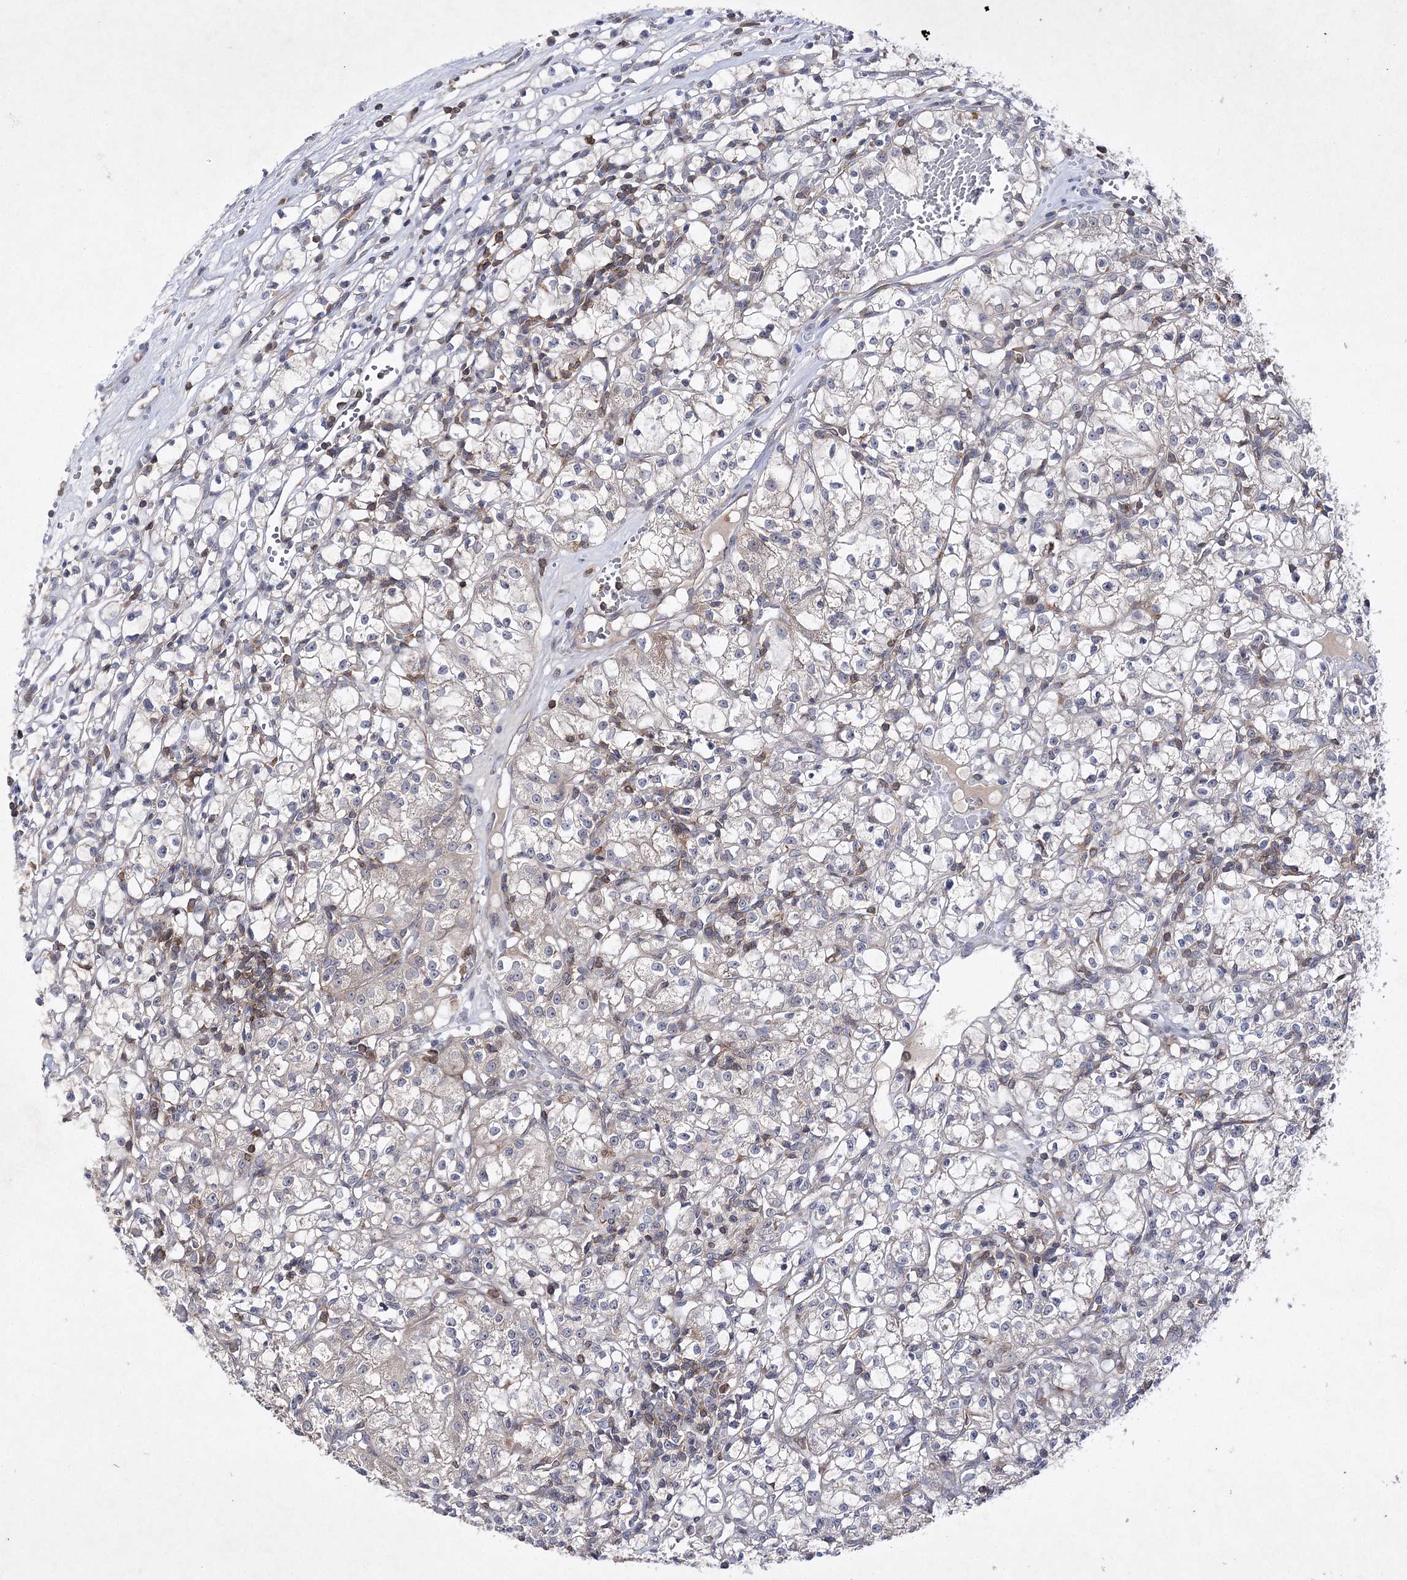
{"staining": {"intensity": "negative", "quantity": "none", "location": "none"}, "tissue": "renal cancer", "cell_type": "Tumor cells", "image_type": "cancer", "snomed": [{"axis": "morphology", "description": "Adenocarcinoma, NOS"}, {"axis": "topography", "description": "Kidney"}], "caption": "A high-resolution photomicrograph shows IHC staining of renal cancer, which displays no significant expression in tumor cells.", "gene": "BCR", "patient": {"sex": "female", "age": 59}}